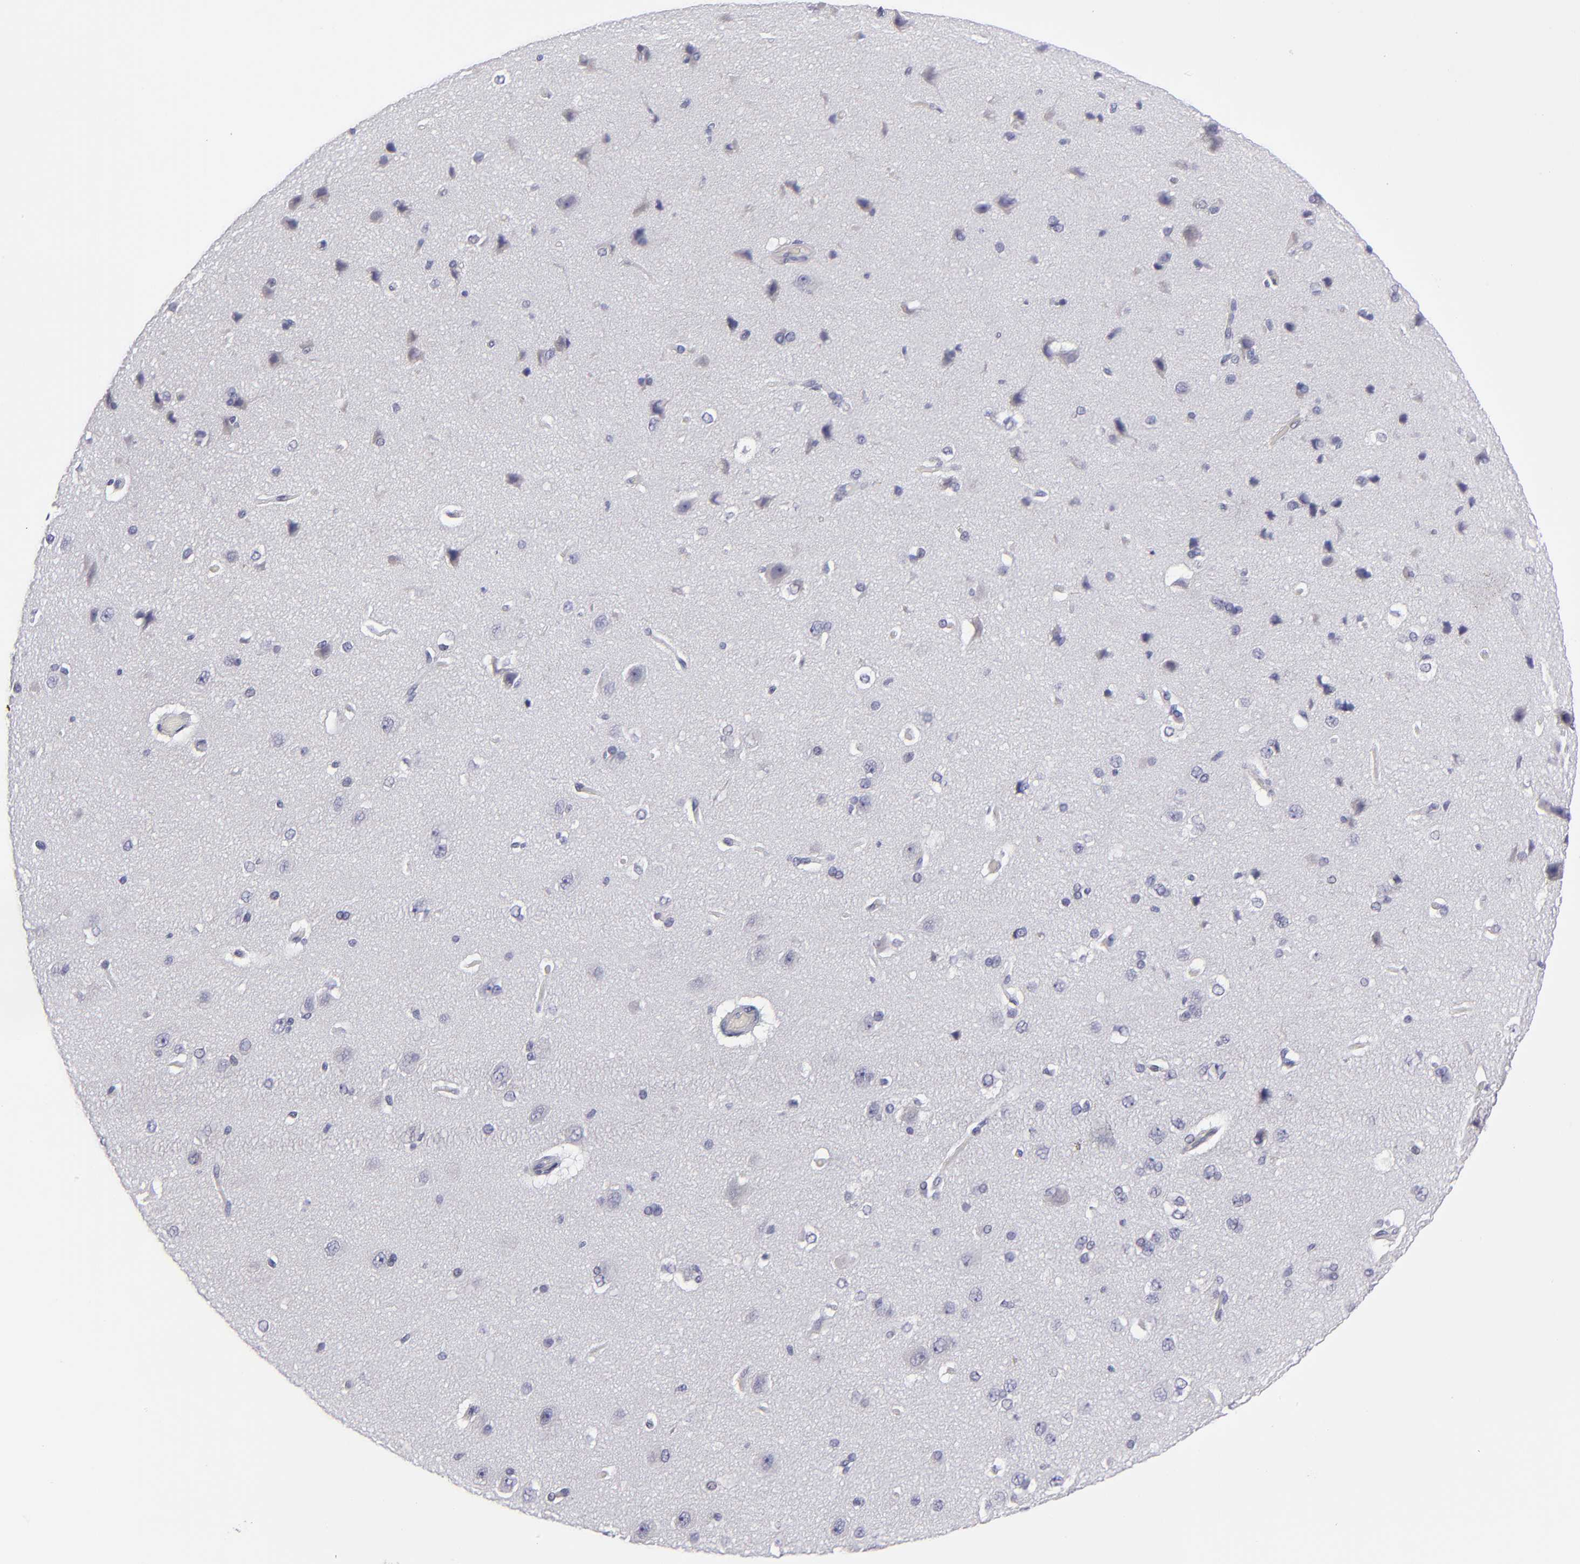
{"staining": {"intensity": "negative", "quantity": "none", "location": "none"}, "tissue": "cerebral cortex", "cell_type": "Endothelial cells", "image_type": "normal", "snomed": [{"axis": "morphology", "description": "Normal tissue, NOS"}, {"axis": "topography", "description": "Cerebral cortex"}], "caption": "Human cerebral cortex stained for a protein using immunohistochemistry (IHC) demonstrates no expression in endothelial cells.", "gene": "ZNF175", "patient": {"sex": "female", "age": 45}}